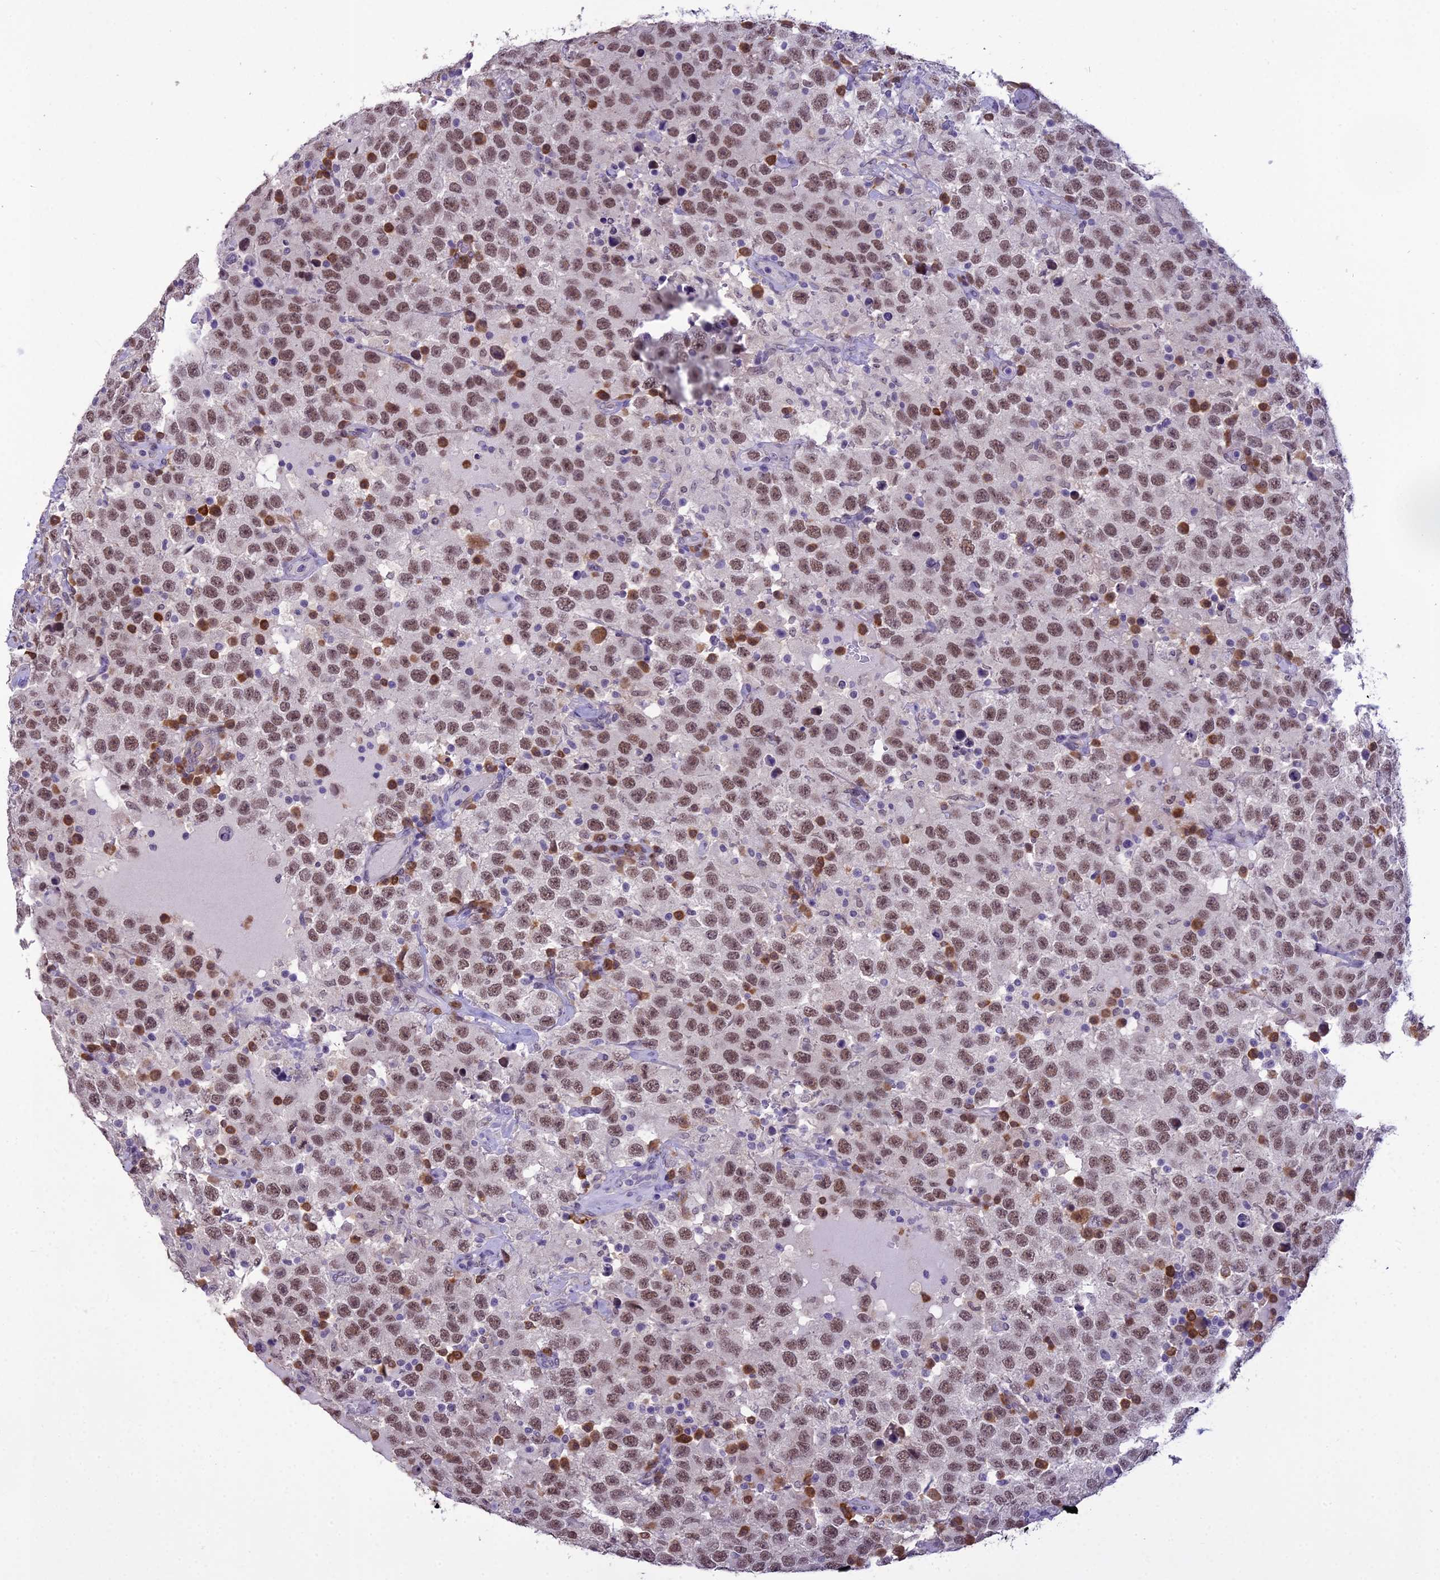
{"staining": {"intensity": "moderate", "quantity": ">75%", "location": "nuclear"}, "tissue": "testis cancer", "cell_type": "Tumor cells", "image_type": "cancer", "snomed": [{"axis": "morphology", "description": "Seminoma, NOS"}, {"axis": "topography", "description": "Testis"}], "caption": "IHC (DAB) staining of human testis cancer (seminoma) exhibits moderate nuclear protein positivity in about >75% of tumor cells.", "gene": "BLNK", "patient": {"sex": "male", "age": 41}}